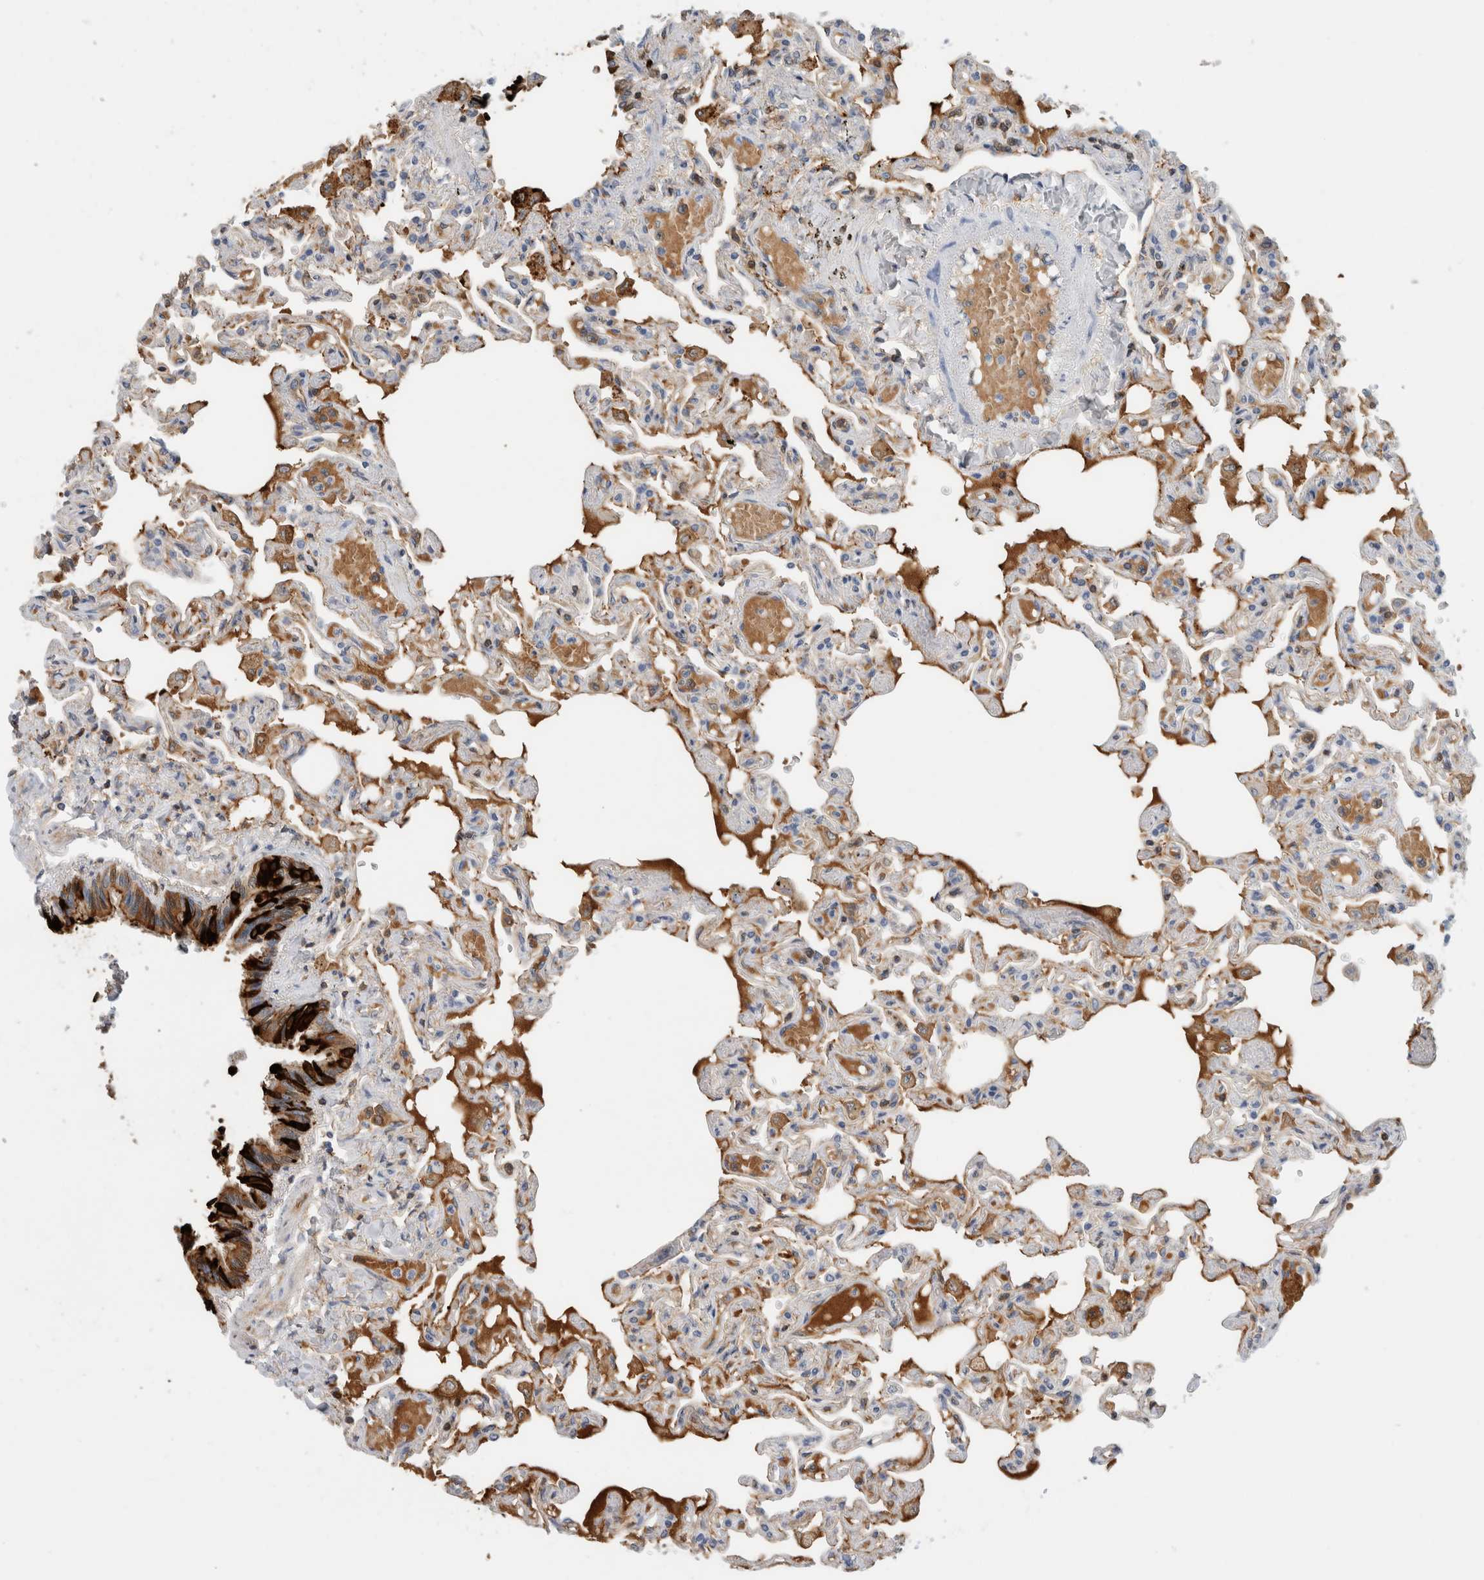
{"staining": {"intensity": "negative", "quantity": "none", "location": "none"}, "tissue": "lung", "cell_type": "Alveolar cells", "image_type": "normal", "snomed": [{"axis": "morphology", "description": "Normal tissue, NOS"}, {"axis": "topography", "description": "Lung"}], "caption": "High power microscopy image of an IHC image of normal lung, revealing no significant positivity in alveolar cells.", "gene": "SCGB1A1", "patient": {"sex": "male", "age": 21}}